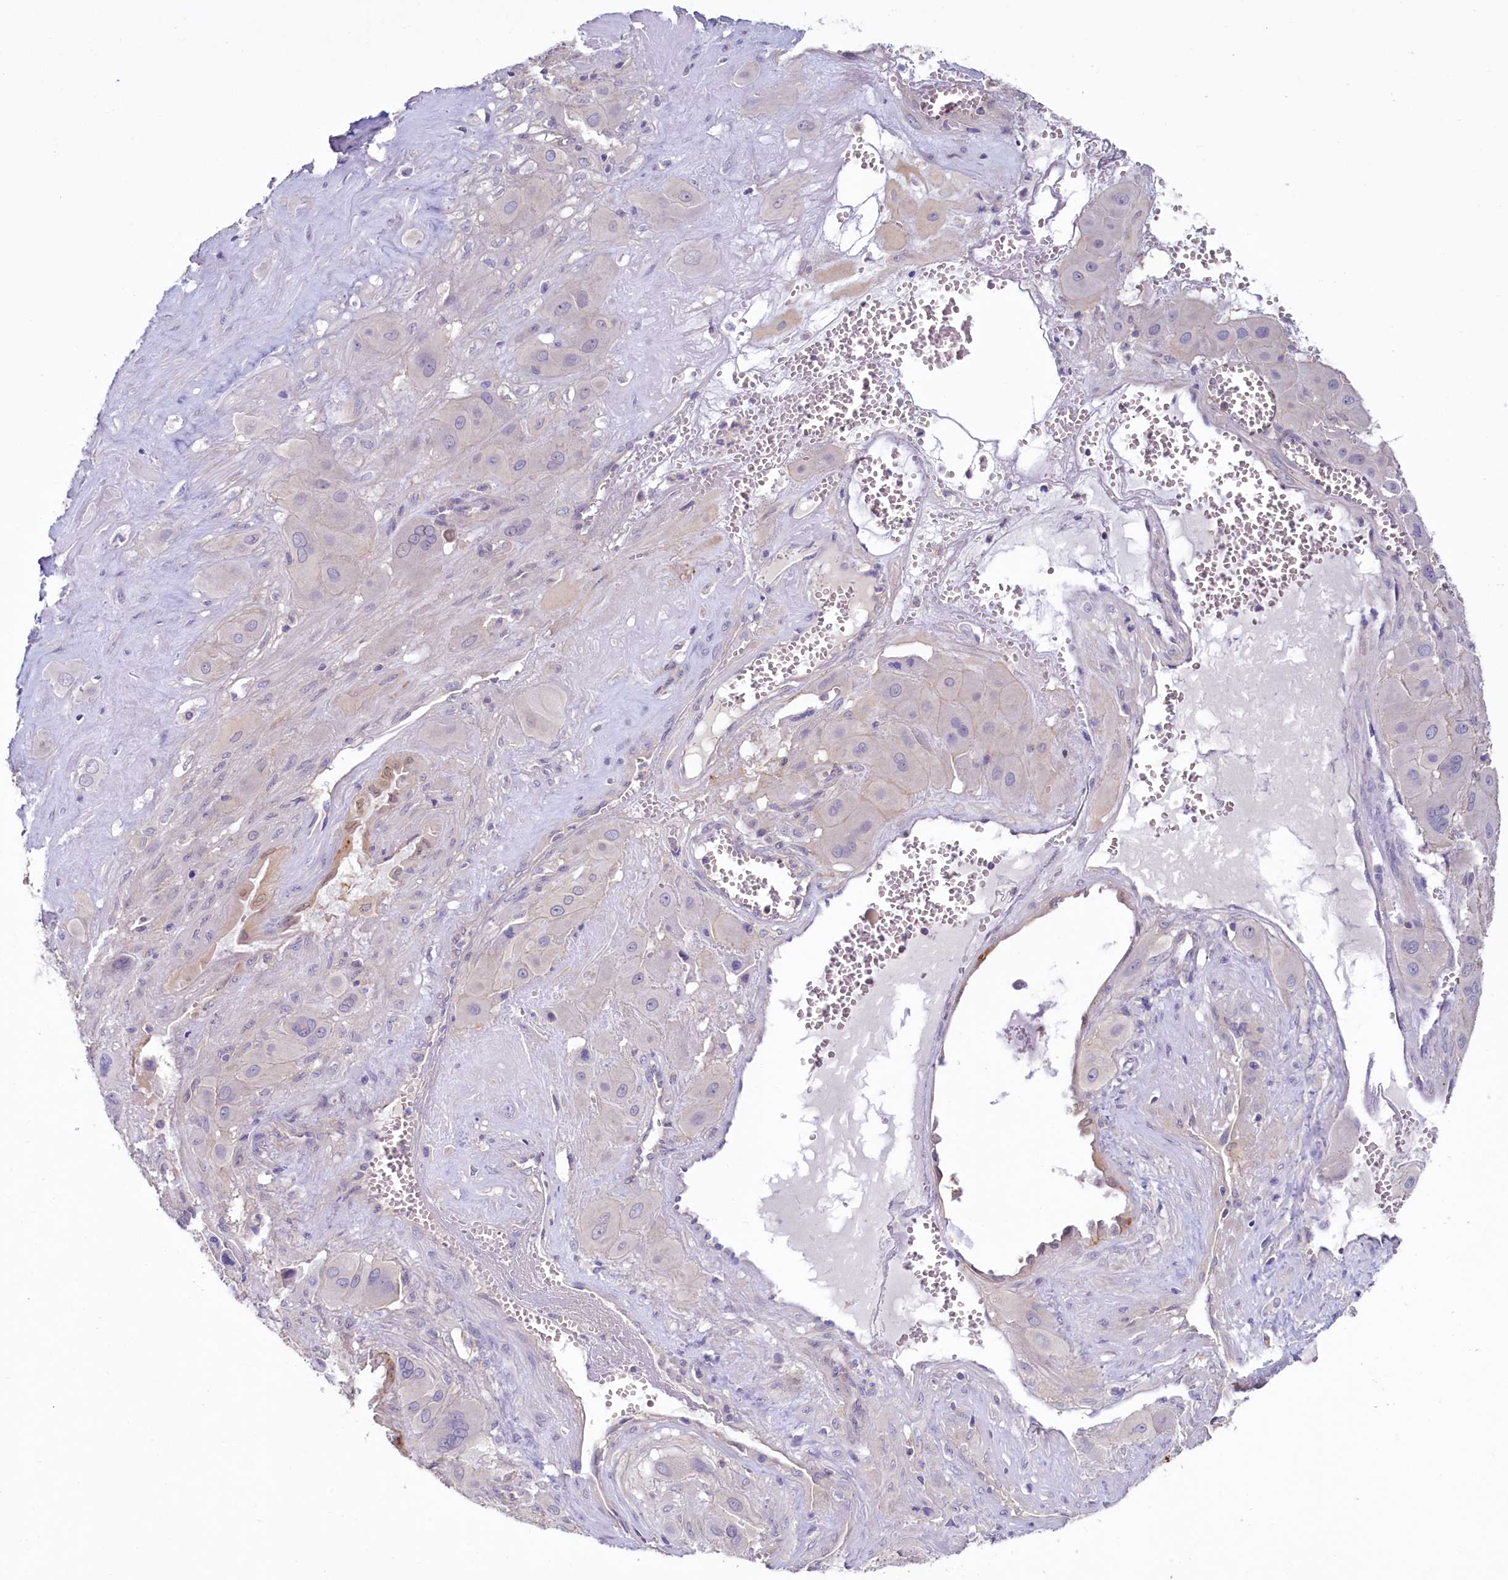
{"staining": {"intensity": "negative", "quantity": "none", "location": "none"}, "tissue": "cervical cancer", "cell_type": "Tumor cells", "image_type": "cancer", "snomed": [{"axis": "morphology", "description": "Squamous cell carcinoma, NOS"}, {"axis": "topography", "description": "Cervix"}], "caption": "Immunohistochemical staining of cervical squamous cell carcinoma exhibits no significant staining in tumor cells.", "gene": "PDE6D", "patient": {"sex": "female", "age": 34}}